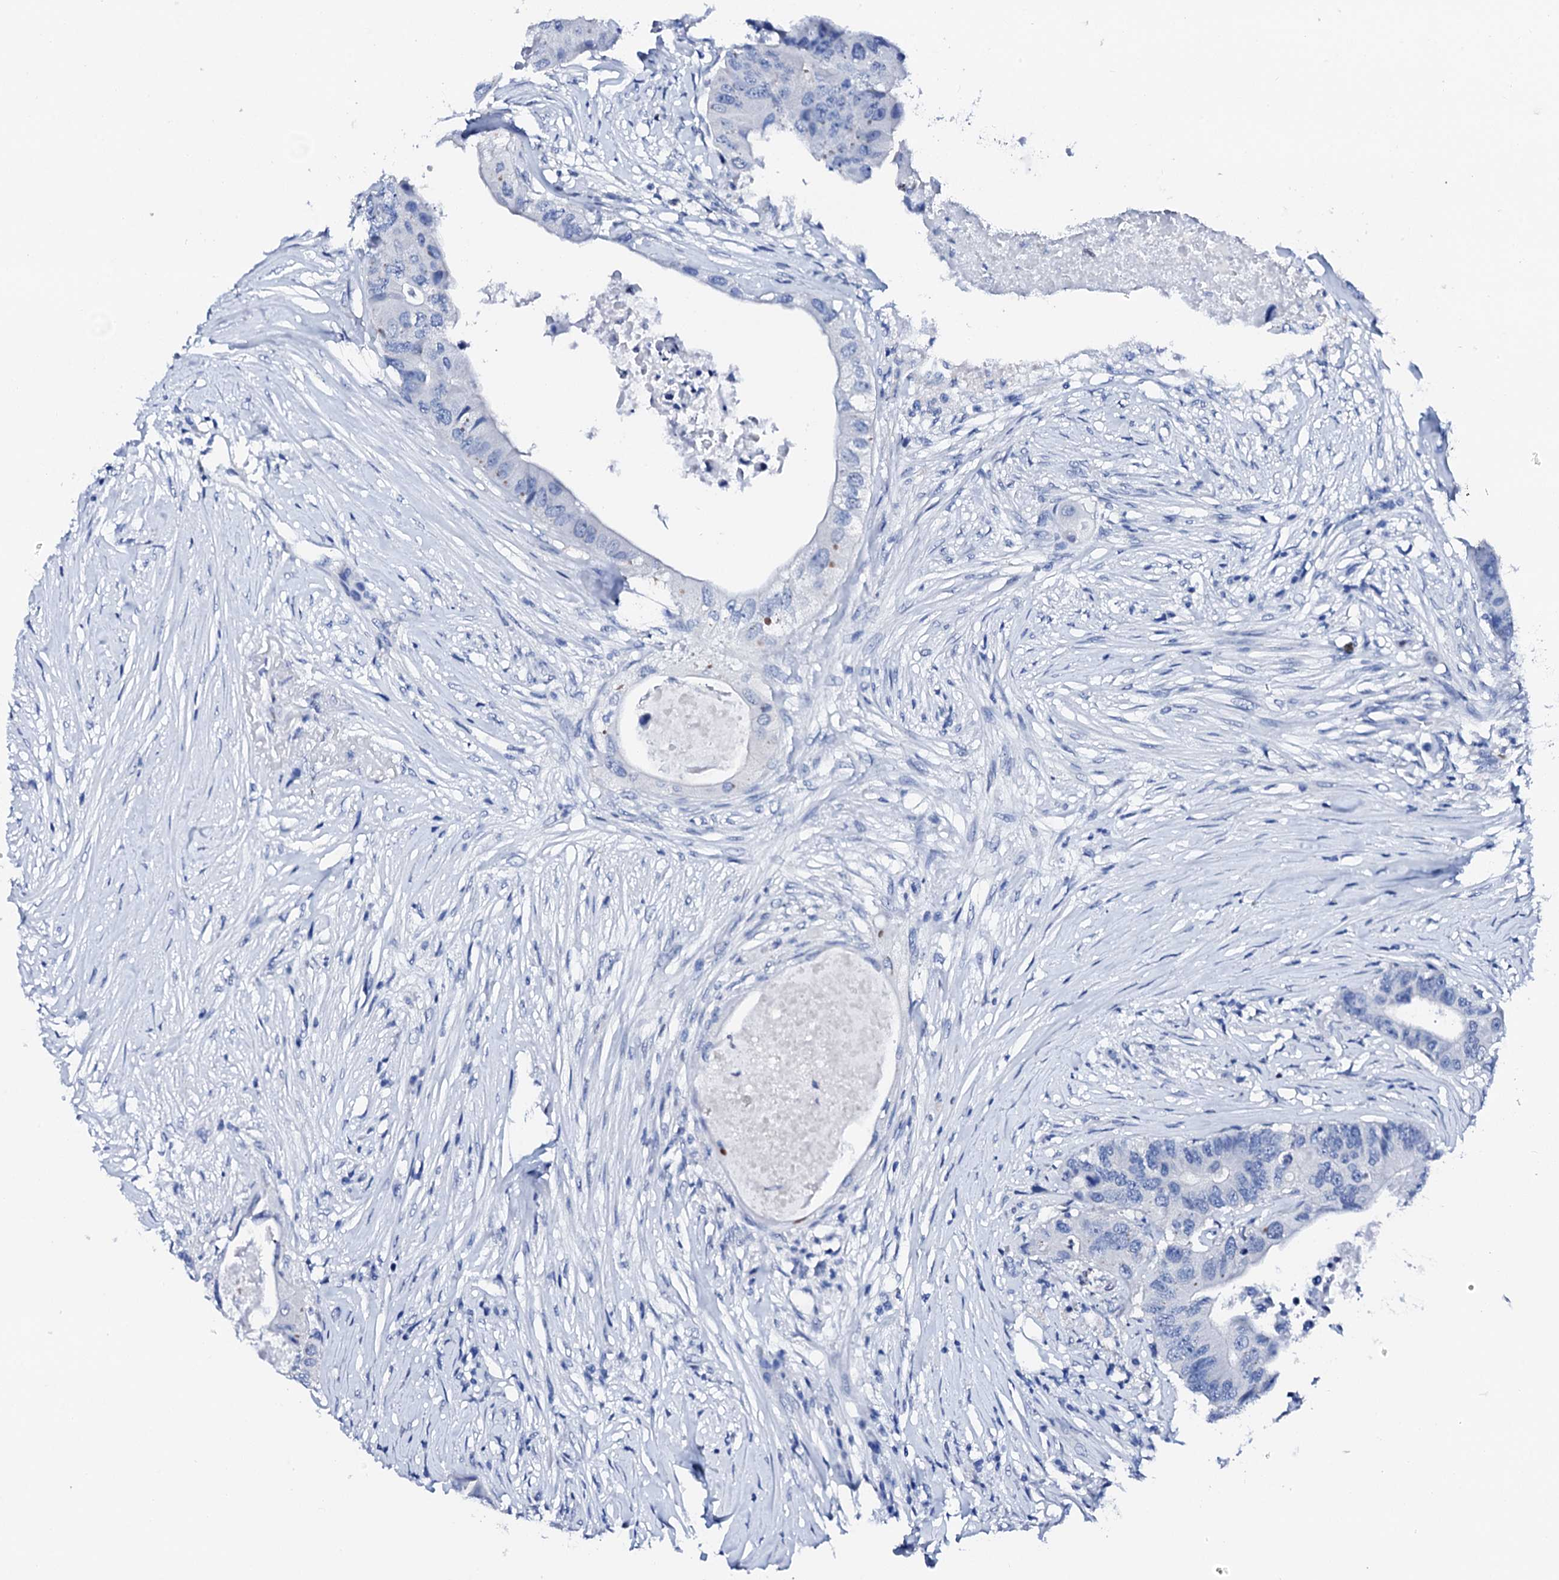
{"staining": {"intensity": "negative", "quantity": "none", "location": "none"}, "tissue": "colorectal cancer", "cell_type": "Tumor cells", "image_type": "cancer", "snomed": [{"axis": "morphology", "description": "Adenocarcinoma, NOS"}, {"axis": "topography", "description": "Colon"}], "caption": "This is an immunohistochemistry histopathology image of human colorectal cancer (adenocarcinoma). There is no expression in tumor cells.", "gene": "NRIP2", "patient": {"sex": "male", "age": 71}}